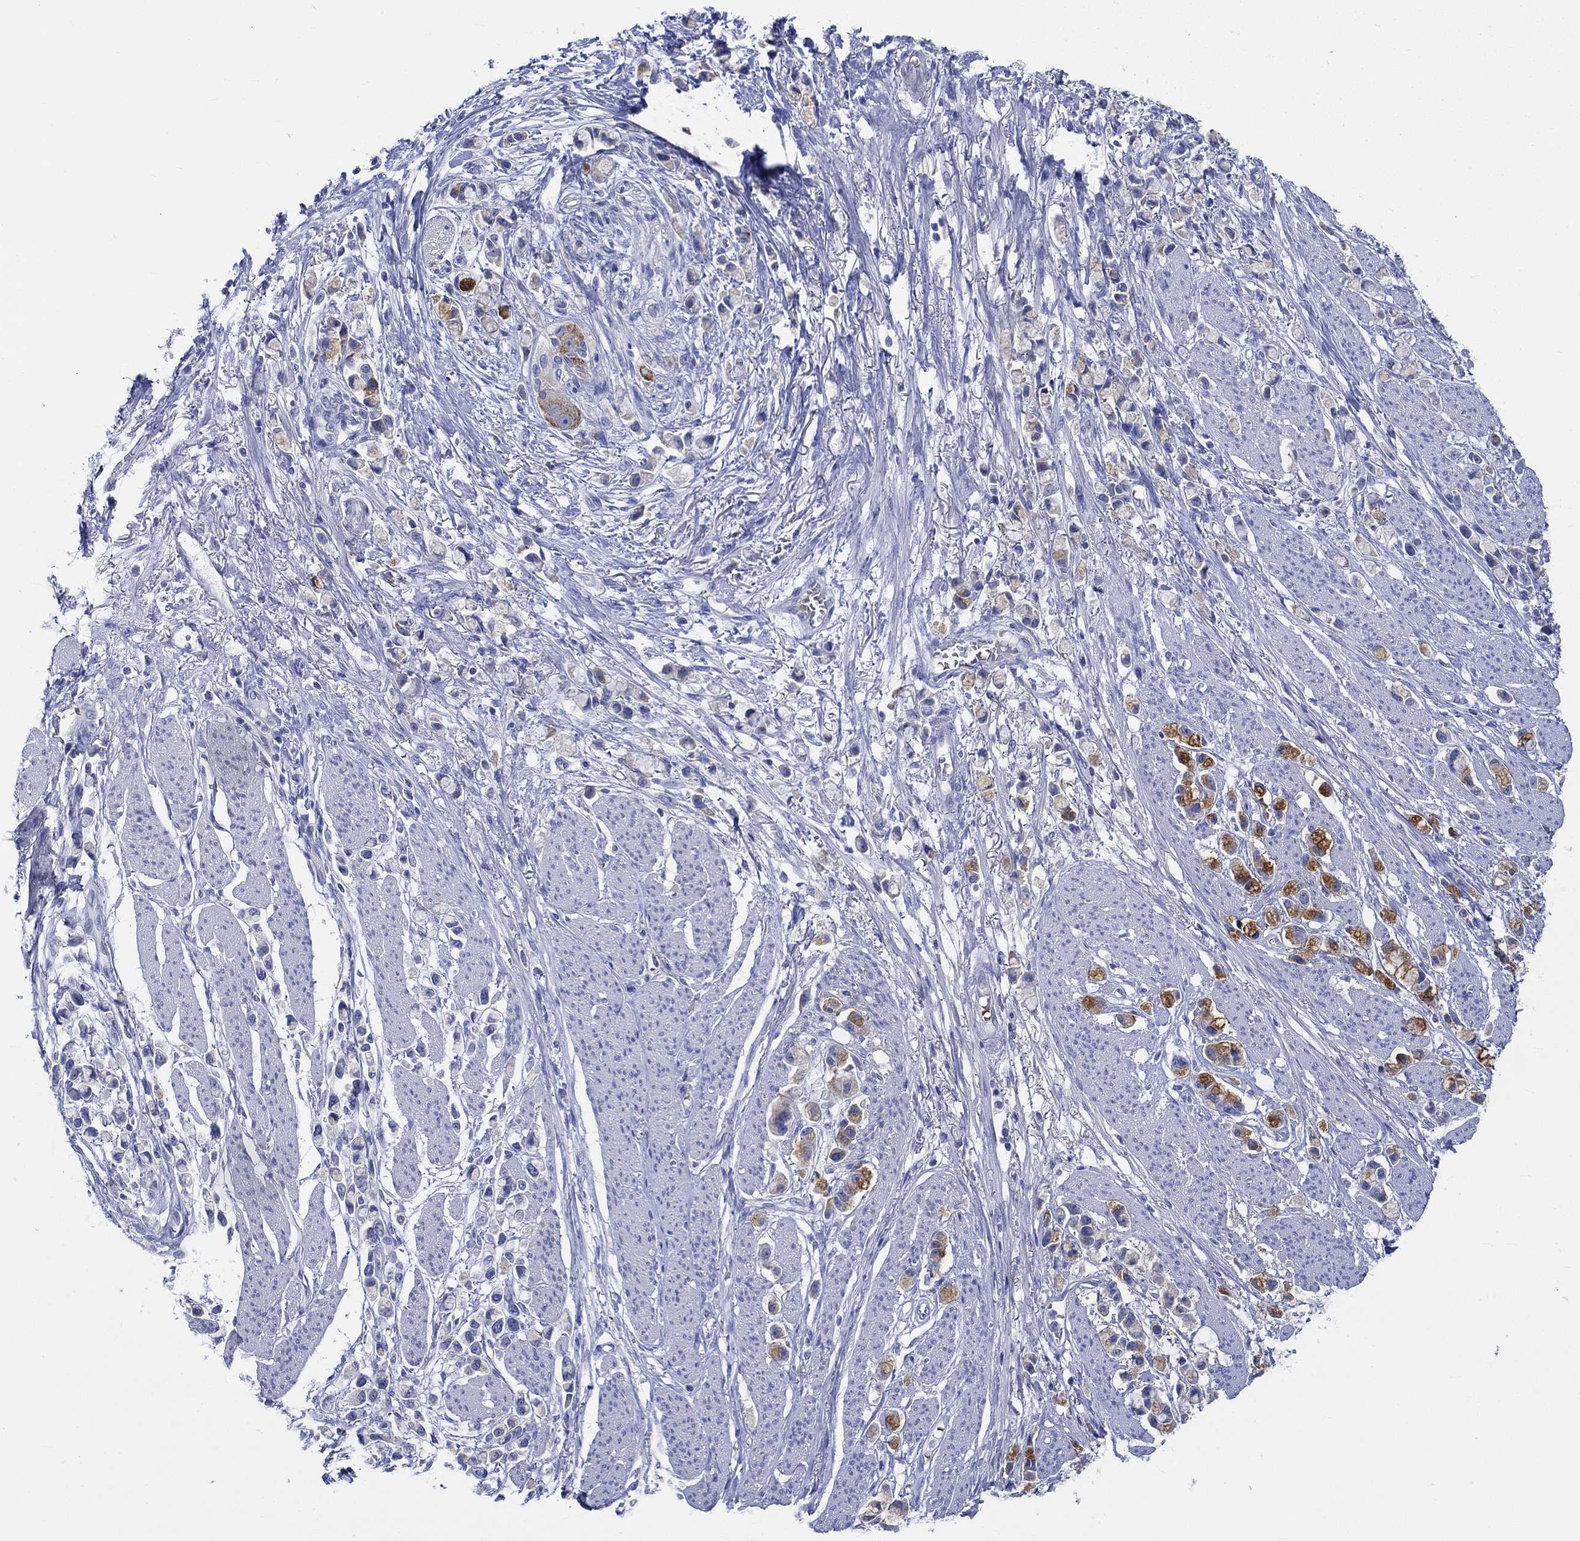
{"staining": {"intensity": "strong", "quantity": "<25%", "location": "cytoplasmic/membranous"}, "tissue": "stomach cancer", "cell_type": "Tumor cells", "image_type": "cancer", "snomed": [{"axis": "morphology", "description": "Adenocarcinoma, NOS"}, {"axis": "topography", "description": "Stomach"}], "caption": "Immunohistochemical staining of stomach cancer (adenocarcinoma) exhibits medium levels of strong cytoplasmic/membranous protein positivity in approximately <25% of tumor cells.", "gene": "KCNA1", "patient": {"sex": "female", "age": 81}}